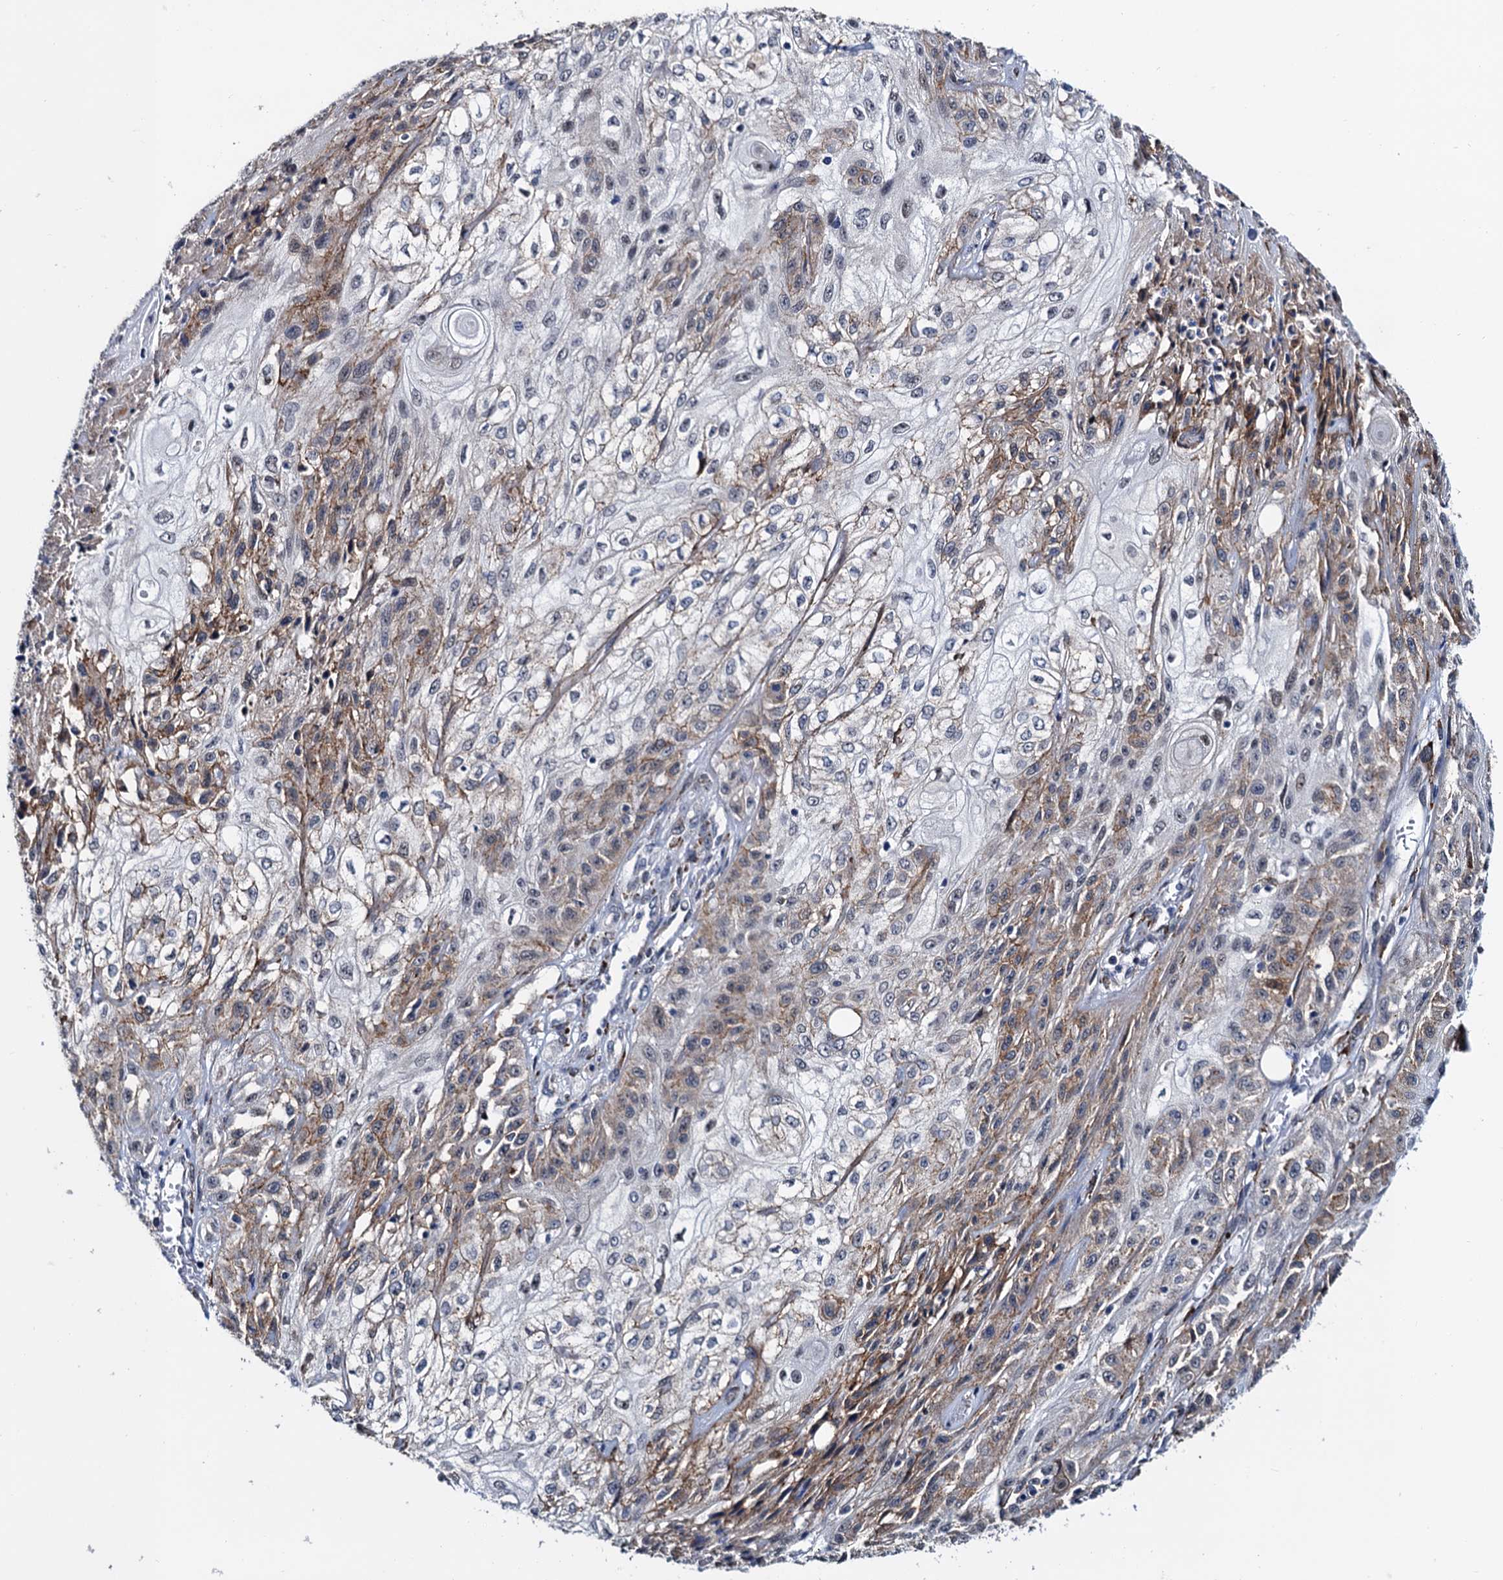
{"staining": {"intensity": "weak", "quantity": "25%-75%", "location": "cytoplasmic/membranous"}, "tissue": "skin cancer", "cell_type": "Tumor cells", "image_type": "cancer", "snomed": [{"axis": "morphology", "description": "Squamous cell carcinoma, NOS"}, {"axis": "morphology", "description": "Squamous cell carcinoma, metastatic, NOS"}, {"axis": "topography", "description": "Skin"}, {"axis": "topography", "description": "Lymph node"}], "caption": "Tumor cells display low levels of weak cytoplasmic/membranous staining in approximately 25%-75% of cells in skin metastatic squamous cell carcinoma. The protein of interest is stained brown, and the nuclei are stained in blue (DAB (3,3'-diaminobenzidine) IHC with brightfield microscopy, high magnification).", "gene": "SLC7A10", "patient": {"sex": "male", "age": 75}}